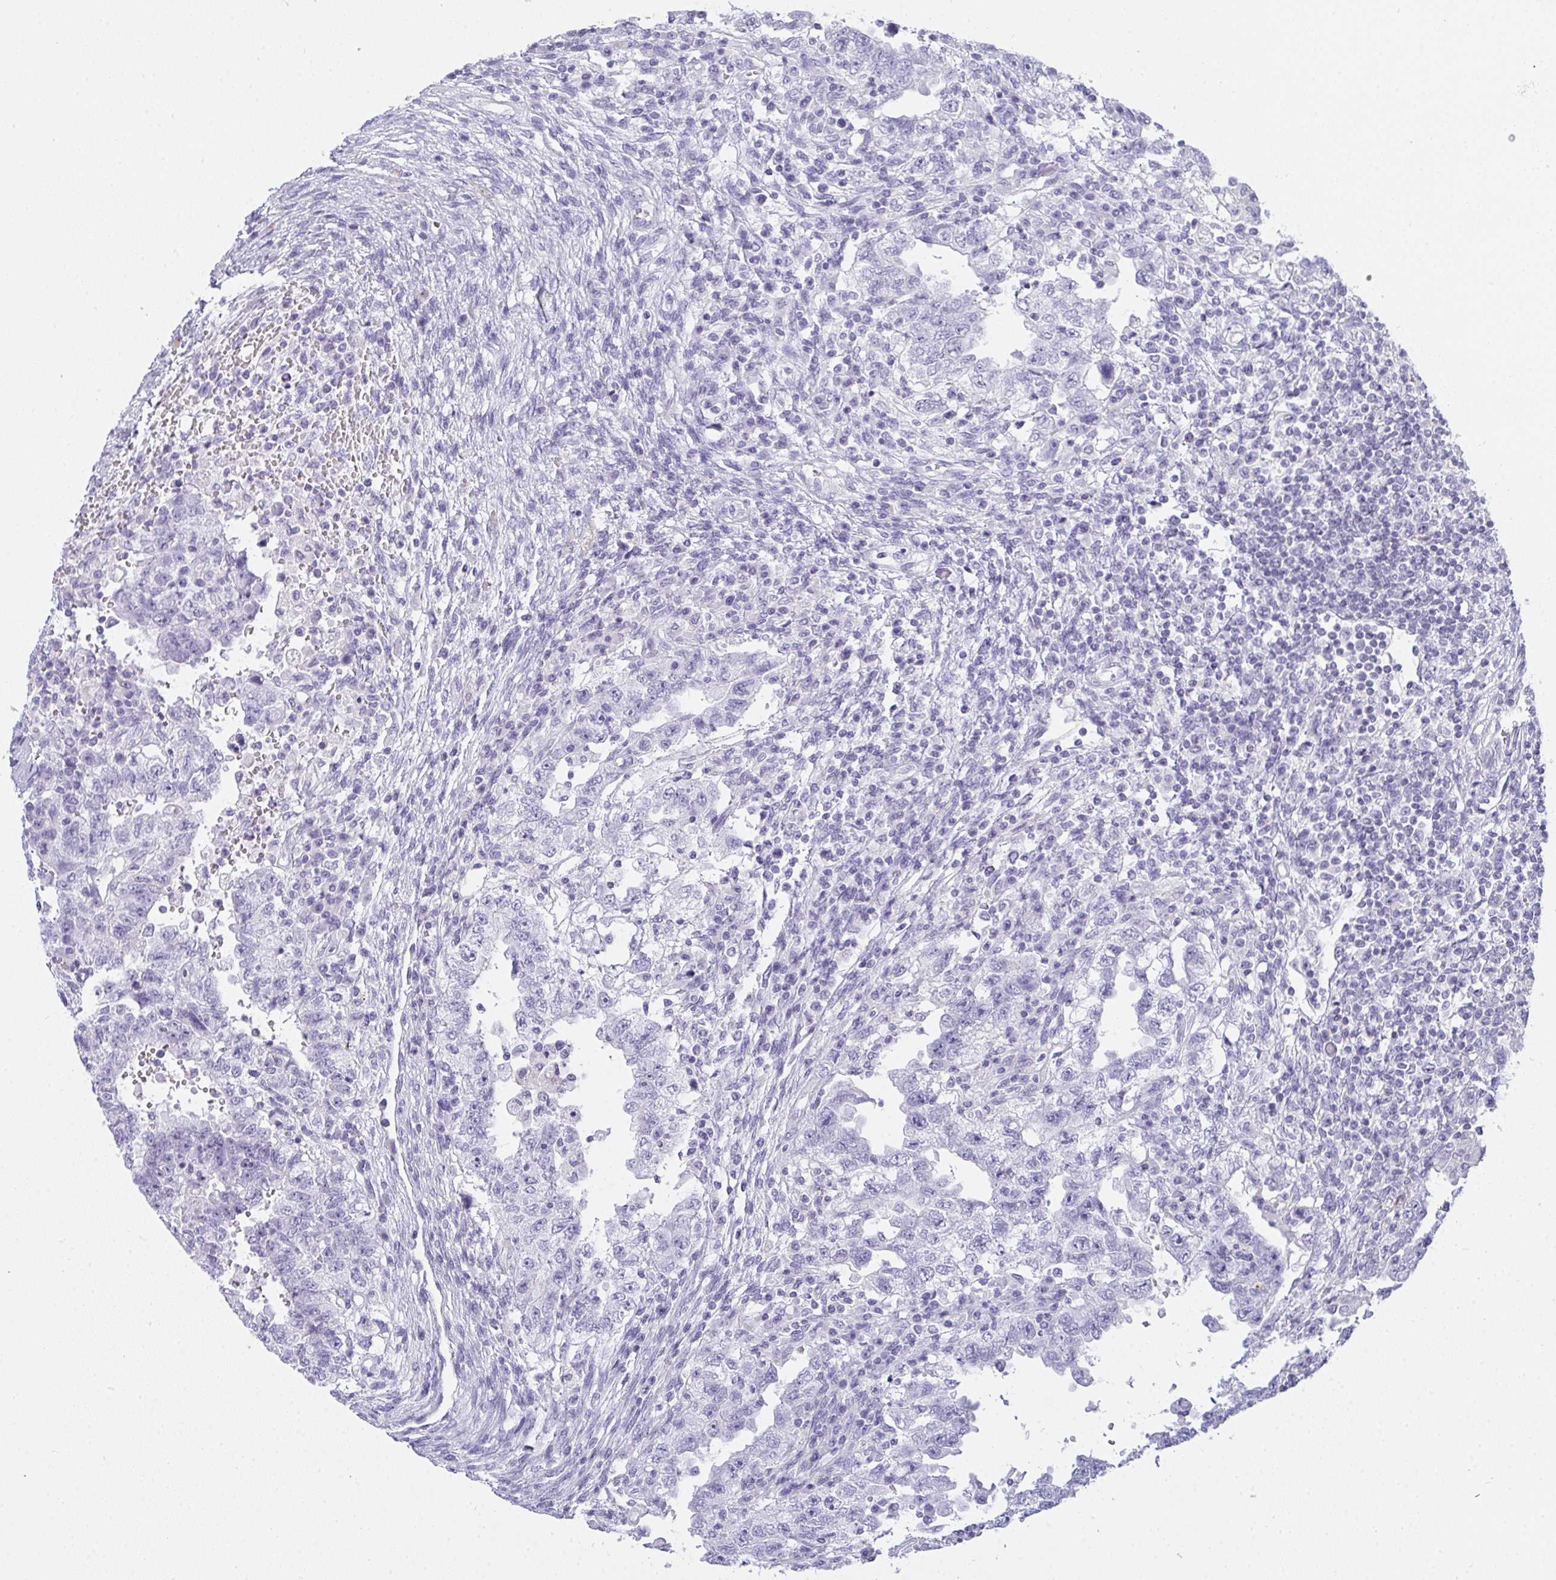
{"staining": {"intensity": "negative", "quantity": "none", "location": "none"}, "tissue": "testis cancer", "cell_type": "Tumor cells", "image_type": "cancer", "snomed": [{"axis": "morphology", "description": "Carcinoma, Embryonal, NOS"}, {"axis": "topography", "description": "Testis"}], "caption": "Tumor cells show no significant expression in testis cancer (embryonal carcinoma). (DAB (3,3'-diaminobenzidine) immunohistochemistry (IHC), high magnification).", "gene": "GSDMB", "patient": {"sex": "male", "age": 26}}